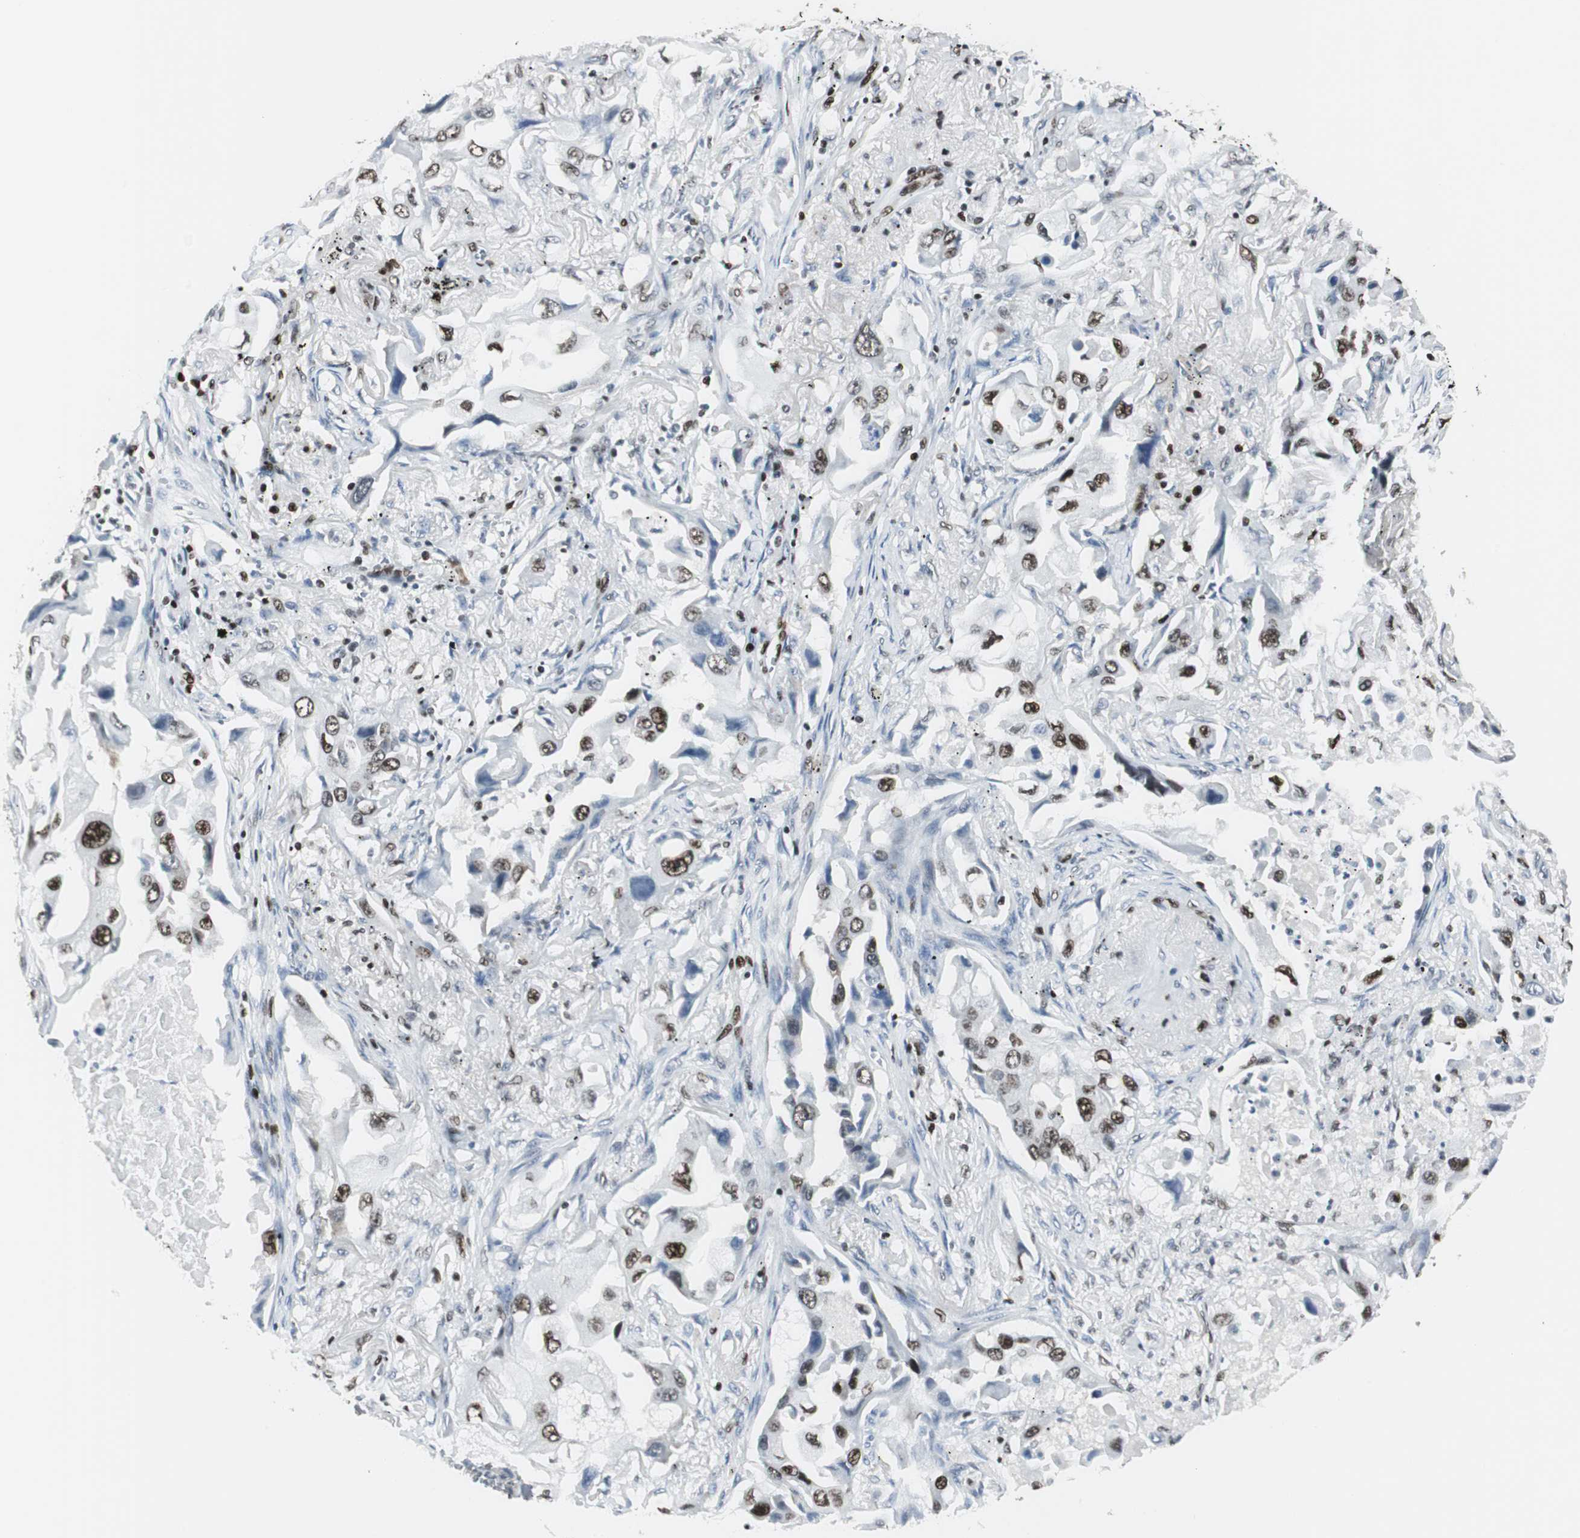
{"staining": {"intensity": "strong", "quantity": ">75%", "location": "nuclear"}, "tissue": "lung cancer", "cell_type": "Tumor cells", "image_type": "cancer", "snomed": [{"axis": "morphology", "description": "Adenocarcinoma, NOS"}, {"axis": "topography", "description": "Lung"}], "caption": "DAB (3,3'-diaminobenzidine) immunohistochemical staining of human lung cancer (adenocarcinoma) displays strong nuclear protein positivity in about >75% of tumor cells.", "gene": "MEF2D", "patient": {"sex": "female", "age": 65}}